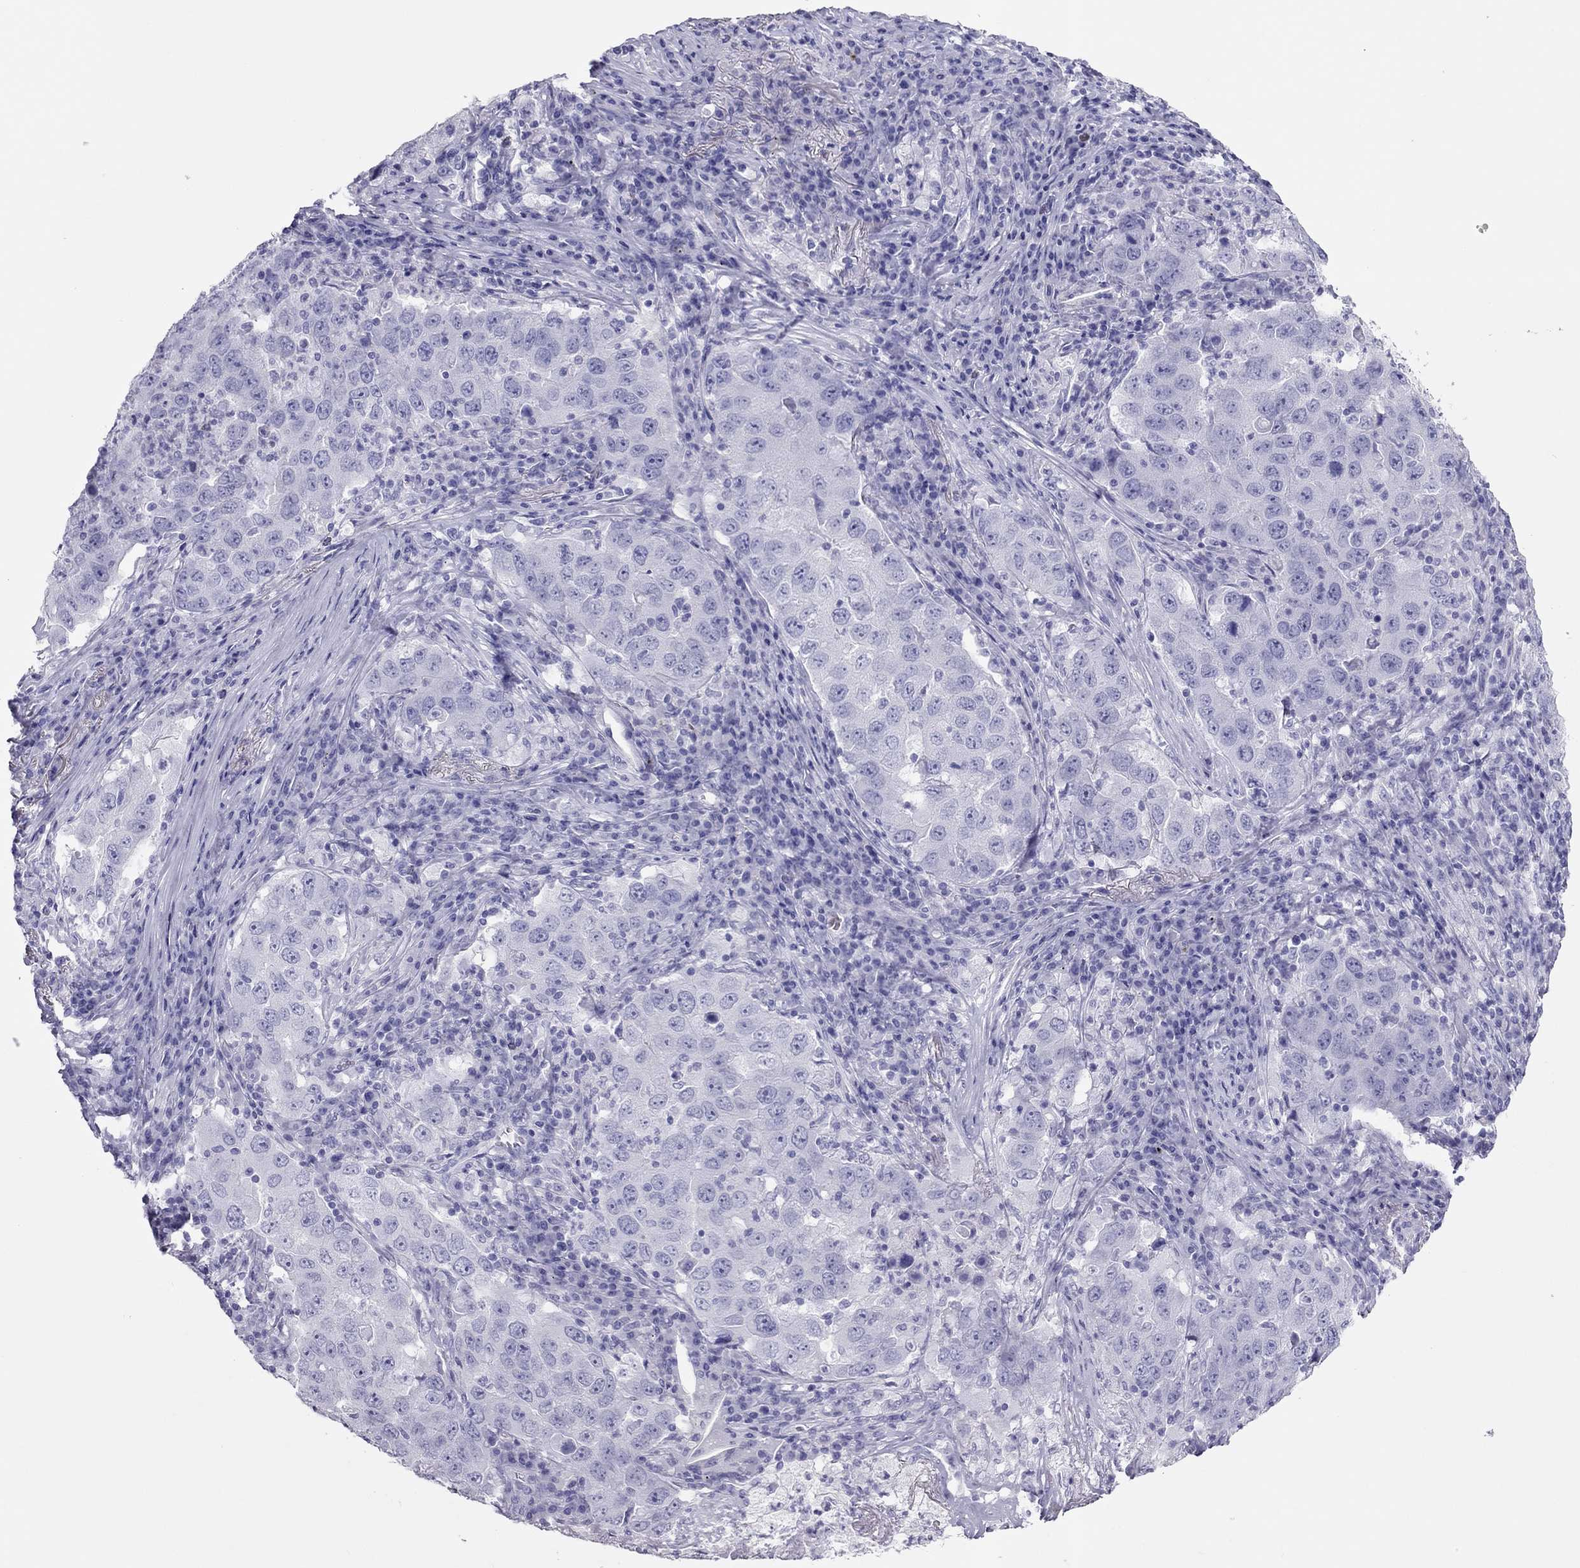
{"staining": {"intensity": "negative", "quantity": "none", "location": "none"}, "tissue": "lung cancer", "cell_type": "Tumor cells", "image_type": "cancer", "snomed": [{"axis": "morphology", "description": "Adenocarcinoma, NOS"}, {"axis": "topography", "description": "Lung"}], "caption": "Lung adenocarcinoma stained for a protein using IHC displays no positivity tumor cells.", "gene": "TSHB", "patient": {"sex": "male", "age": 73}}